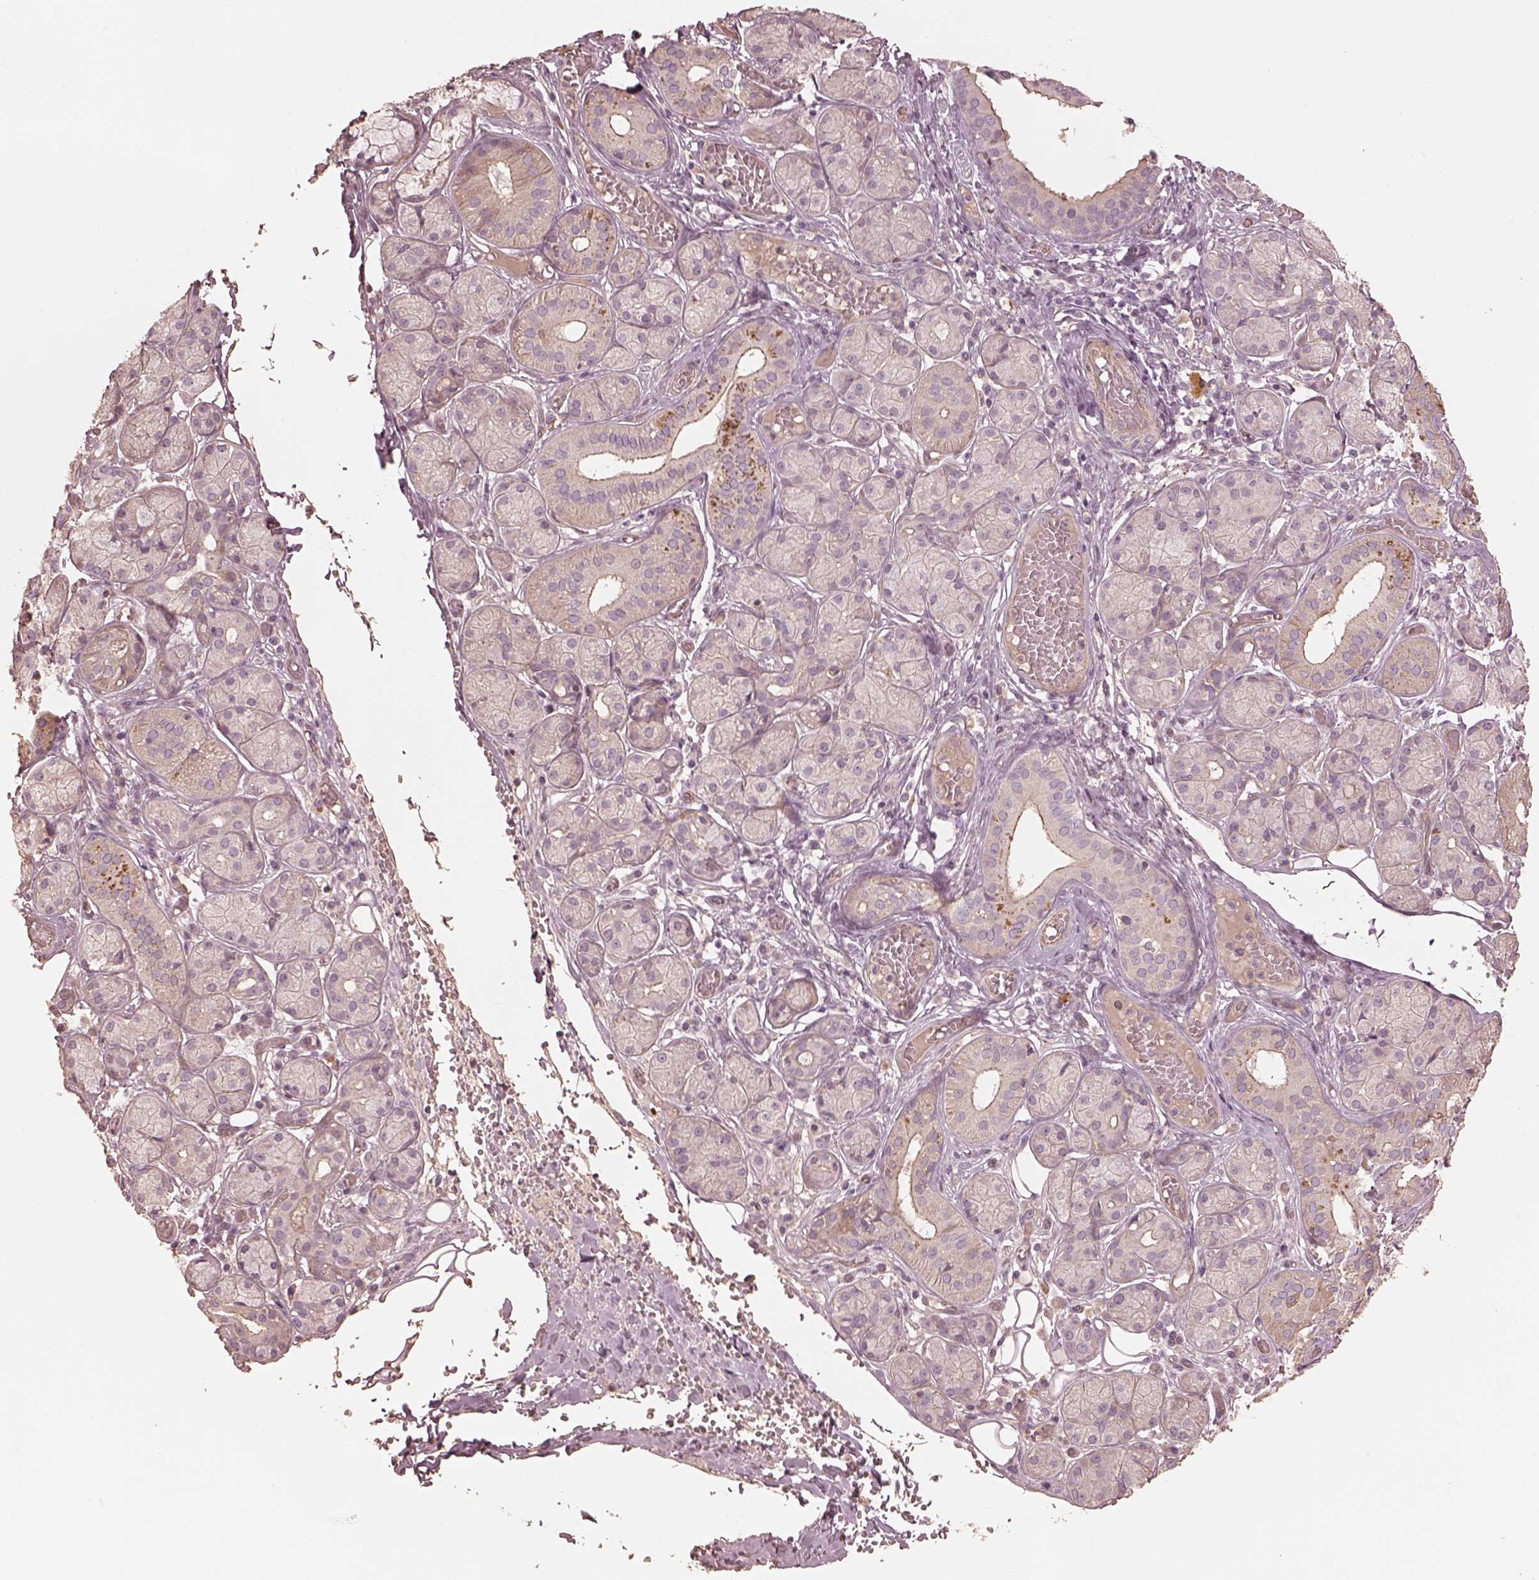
{"staining": {"intensity": "weak", "quantity": "<25%", "location": "cytoplasmic/membranous"}, "tissue": "salivary gland", "cell_type": "Glandular cells", "image_type": "normal", "snomed": [{"axis": "morphology", "description": "Normal tissue, NOS"}, {"axis": "topography", "description": "Salivary gland"}, {"axis": "topography", "description": "Peripheral nerve tissue"}], "caption": "High magnification brightfield microscopy of benign salivary gland stained with DAB (3,3'-diaminobenzidine) (brown) and counterstained with hematoxylin (blue): glandular cells show no significant staining. The staining was performed using DAB to visualize the protein expression in brown, while the nuclei were stained in blue with hematoxylin (Magnification: 20x).", "gene": "OTOGL", "patient": {"sex": "male", "age": 71}}